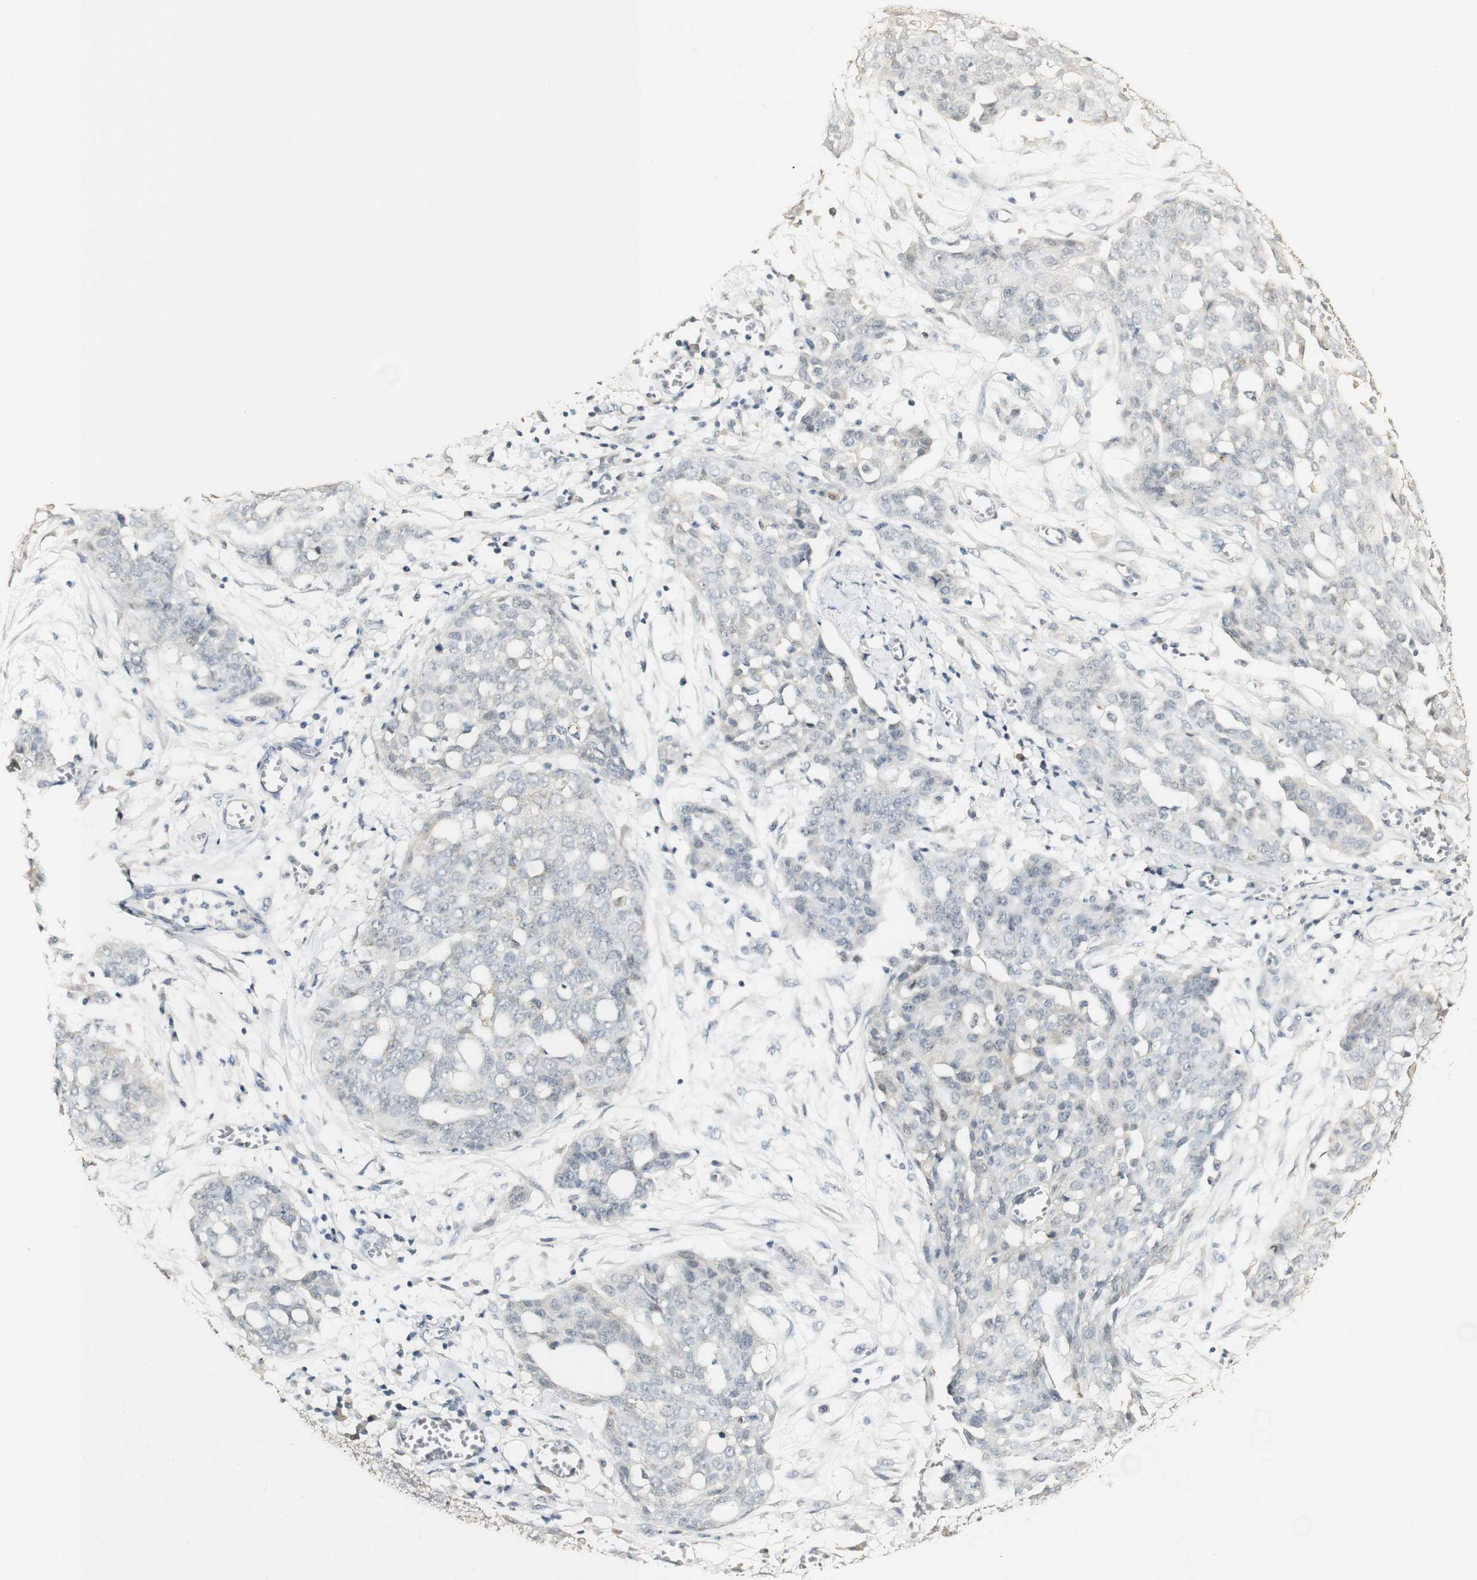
{"staining": {"intensity": "negative", "quantity": "none", "location": "none"}, "tissue": "ovarian cancer", "cell_type": "Tumor cells", "image_type": "cancer", "snomed": [{"axis": "morphology", "description": "Cystadenocarcinoma, serous, NOS"}, {"axis": "topography", "description": "Soft tissue"}, {"axis": "topography", "description": "Ovary"}], "caption": "This is an immunohistochemistry (IHC) photomicrograph of human ovarian cancer (serous cystadenocarcinoma). There is no positivity in tumor cells.", "gene": "SYT7", "patient": {"sex": "female", "age": 57}}